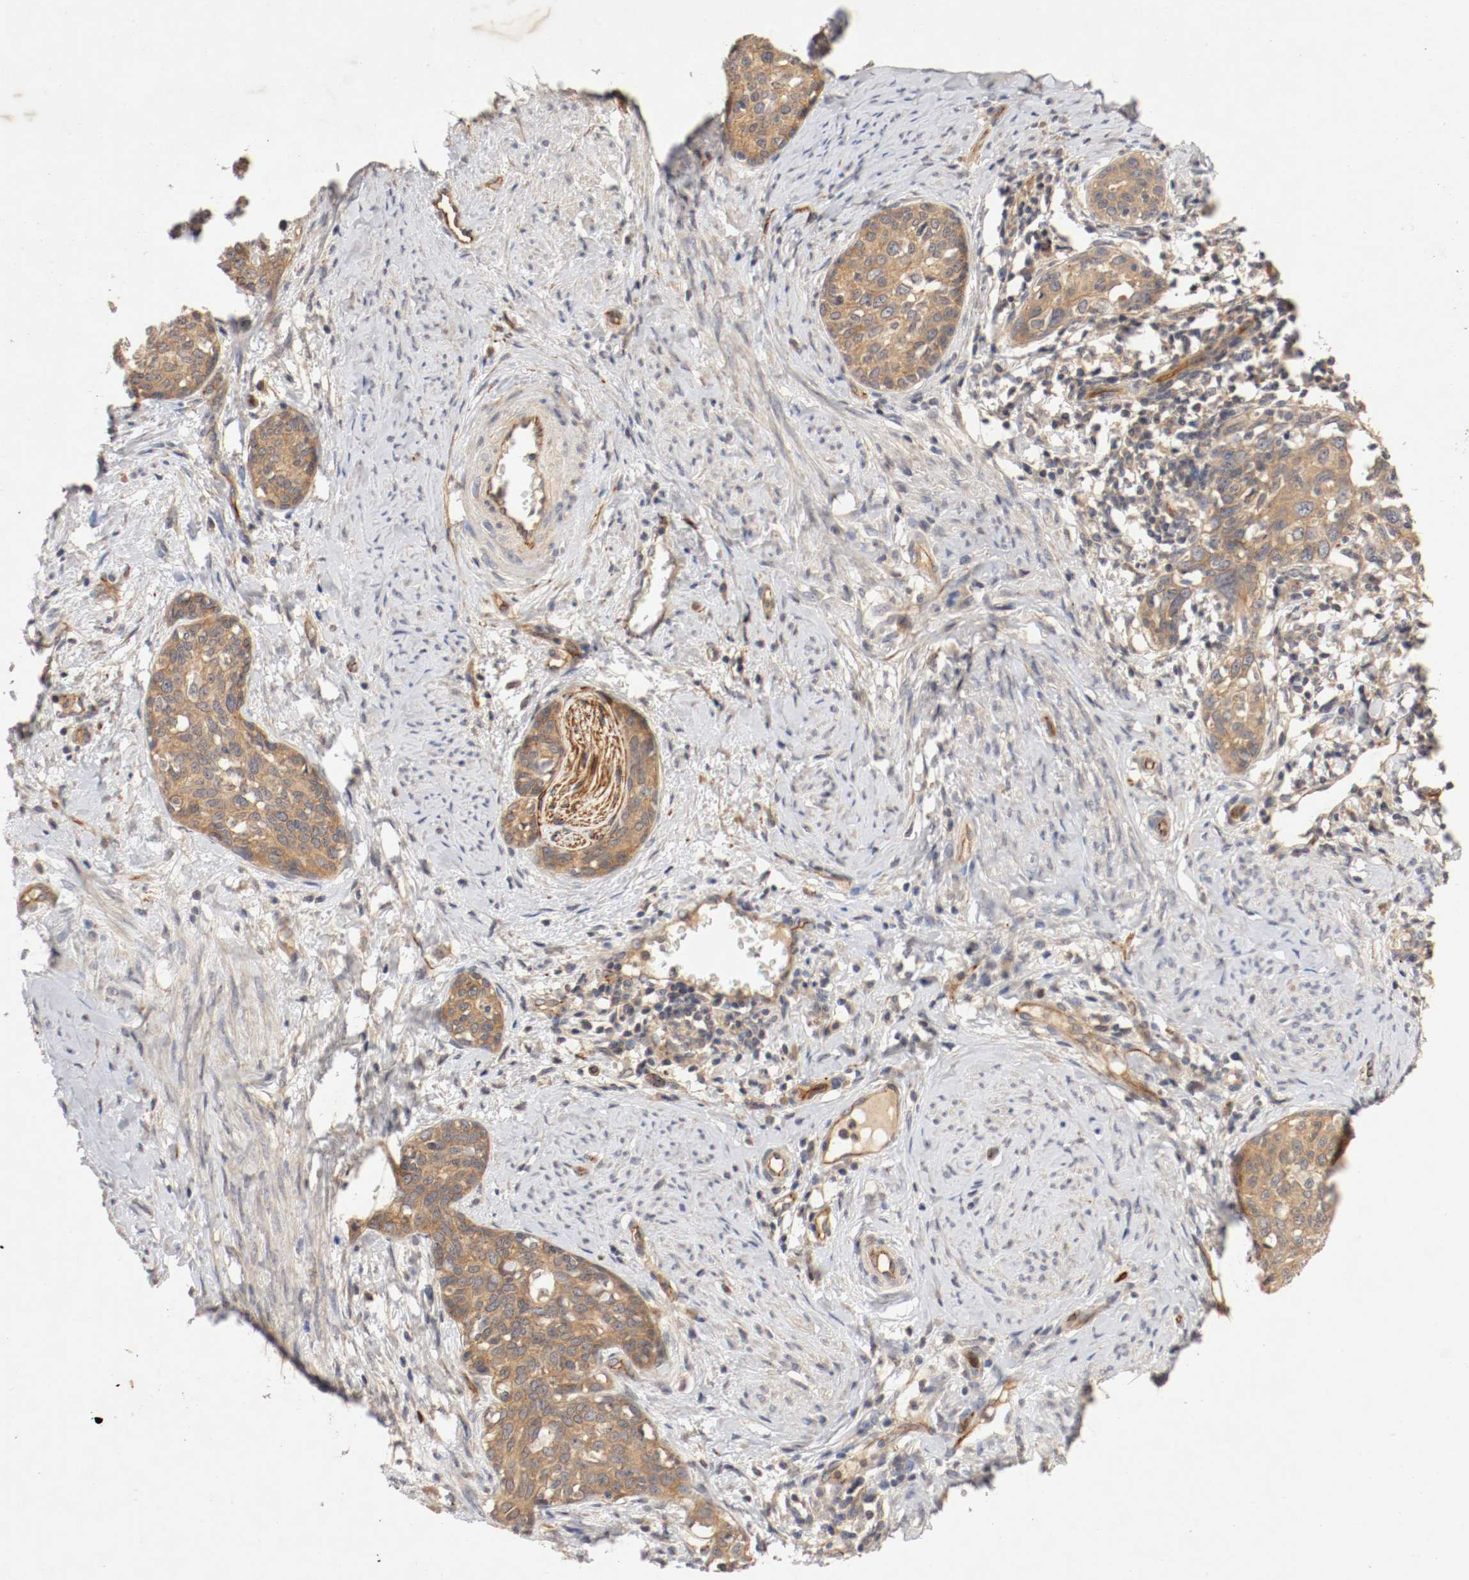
{"staining": {"intensity": "weak", "quantity": ">75%", "location": "cytoplasmic/membranous"}, "tissue": "cervical cancer", "cell_type": "Tumor cells", "image_type": "cancer", "snomed": [{"axis": "morphology", "description": "Squamous cell carcinoma, NOS"}, {"axis": "morphology", "description": "Adenocarcinoma, NOS"}, {"axis": "topography", "description": "Cervix"}], "caption": "Squamous cell carcinoma (cervical) stained with a brown dye shows weak cytoplasmic/membranous positive staining in approximately >75% of tumor cells.", "gene": "TYK2", "patient": {"sex": "female", "age": 52}}